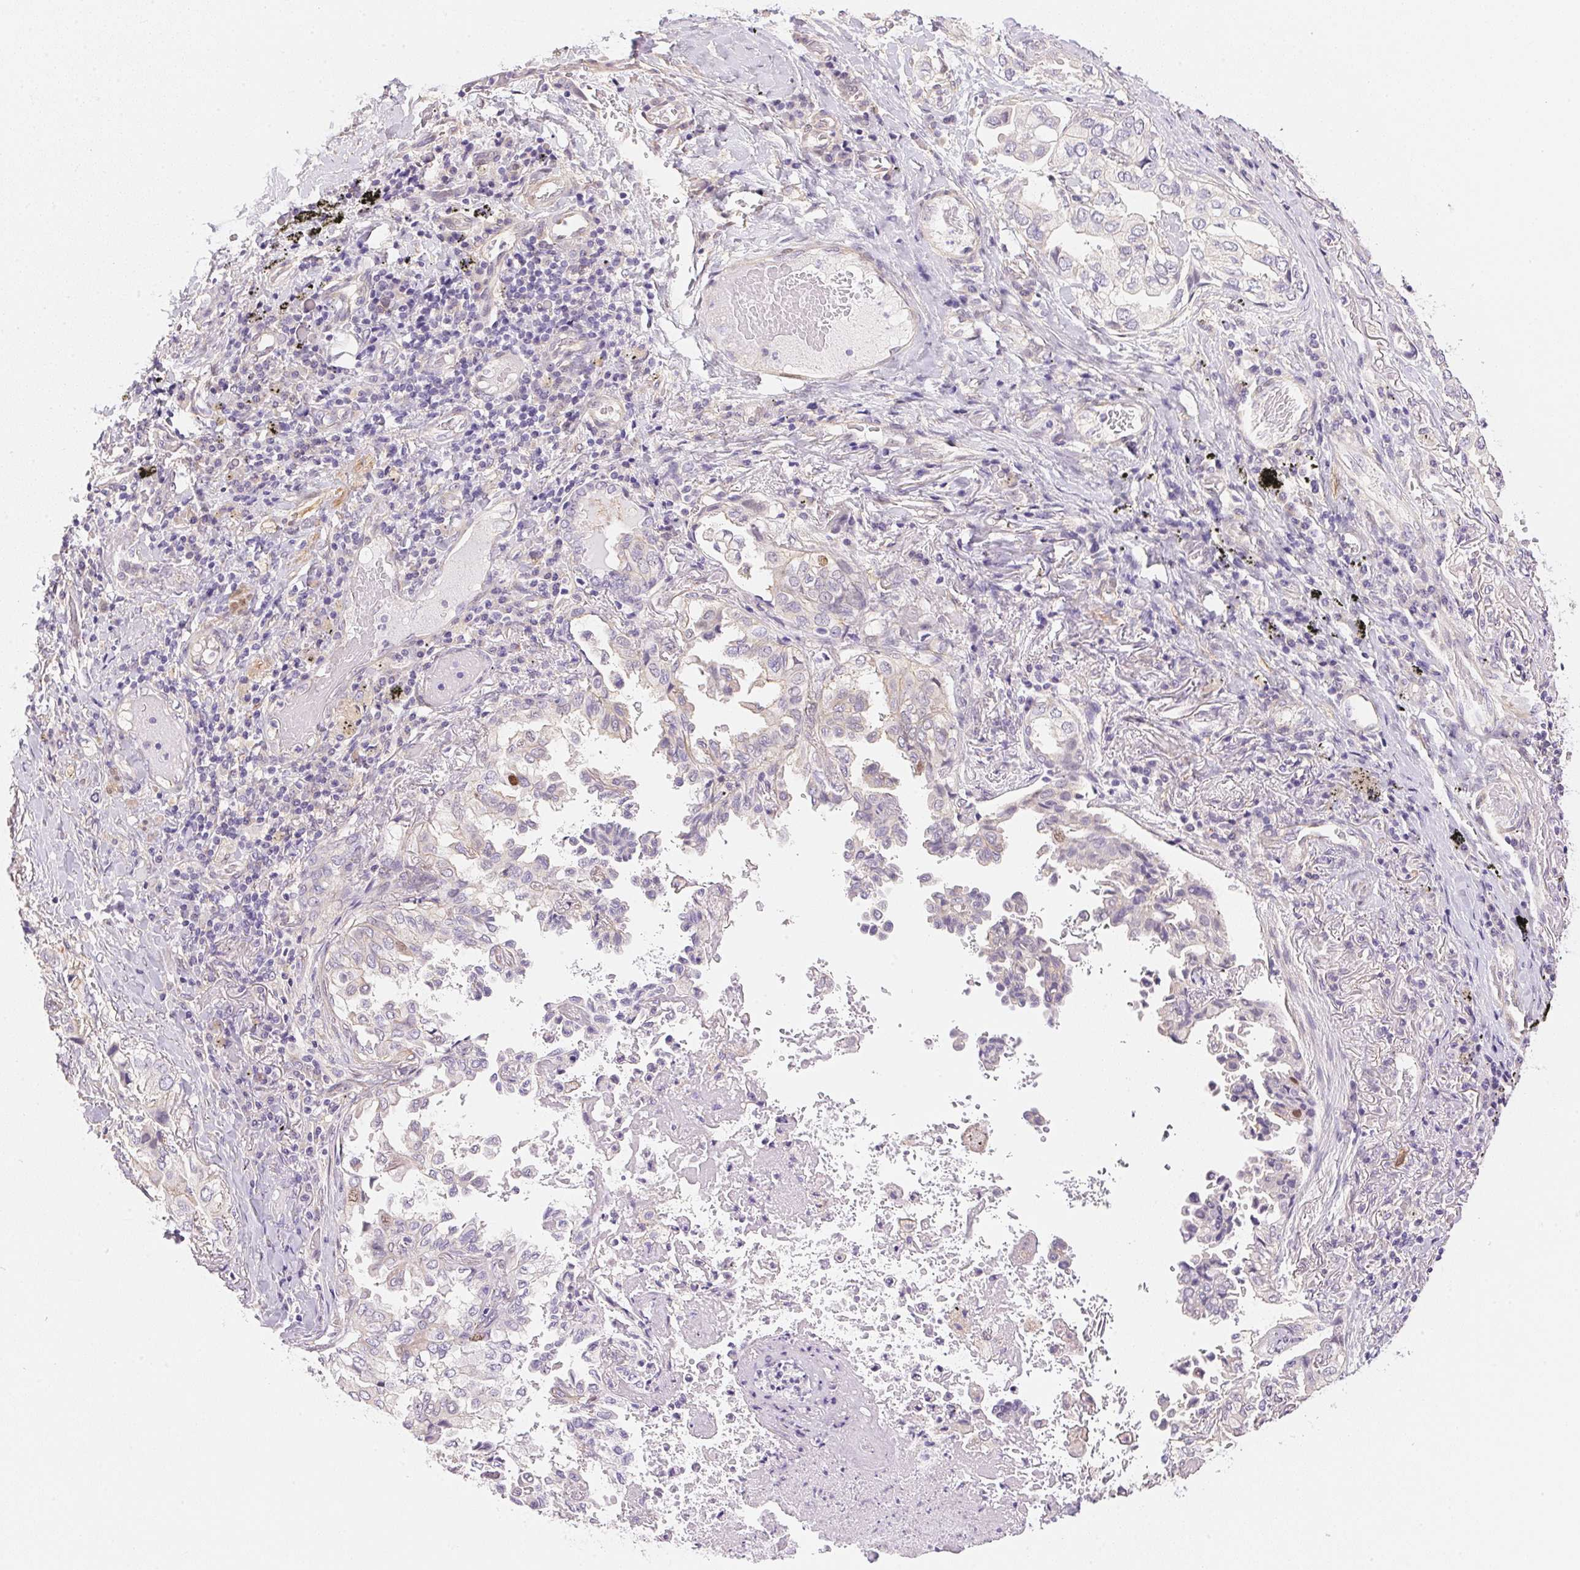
{"staining": {"intensity": "negative", "quantity": "none", "location": "none"}, "tissue": "lung cancer", "cell_type": "Tumor cells", "image_type": "cancer", "snomed": [{"axis": "morphology", "description": "Aneuploidy"}, {"axis": "morphology", "description": "Adenocarcinoma, NOS"}, {"axis": "morphology", "description": "Adenocarcinoma, metastatic, NOS"}, {"axis": "topography", "description": "Lymph node"}, {"axis": "topography", "description": "Lung"}], "caption": "The histopathology image displays no staining of tumor cells in lung cancer (metastatic adenocarcinoma).", "gene": "SMTN", "patient": {"sex": "female", "age": 48}}